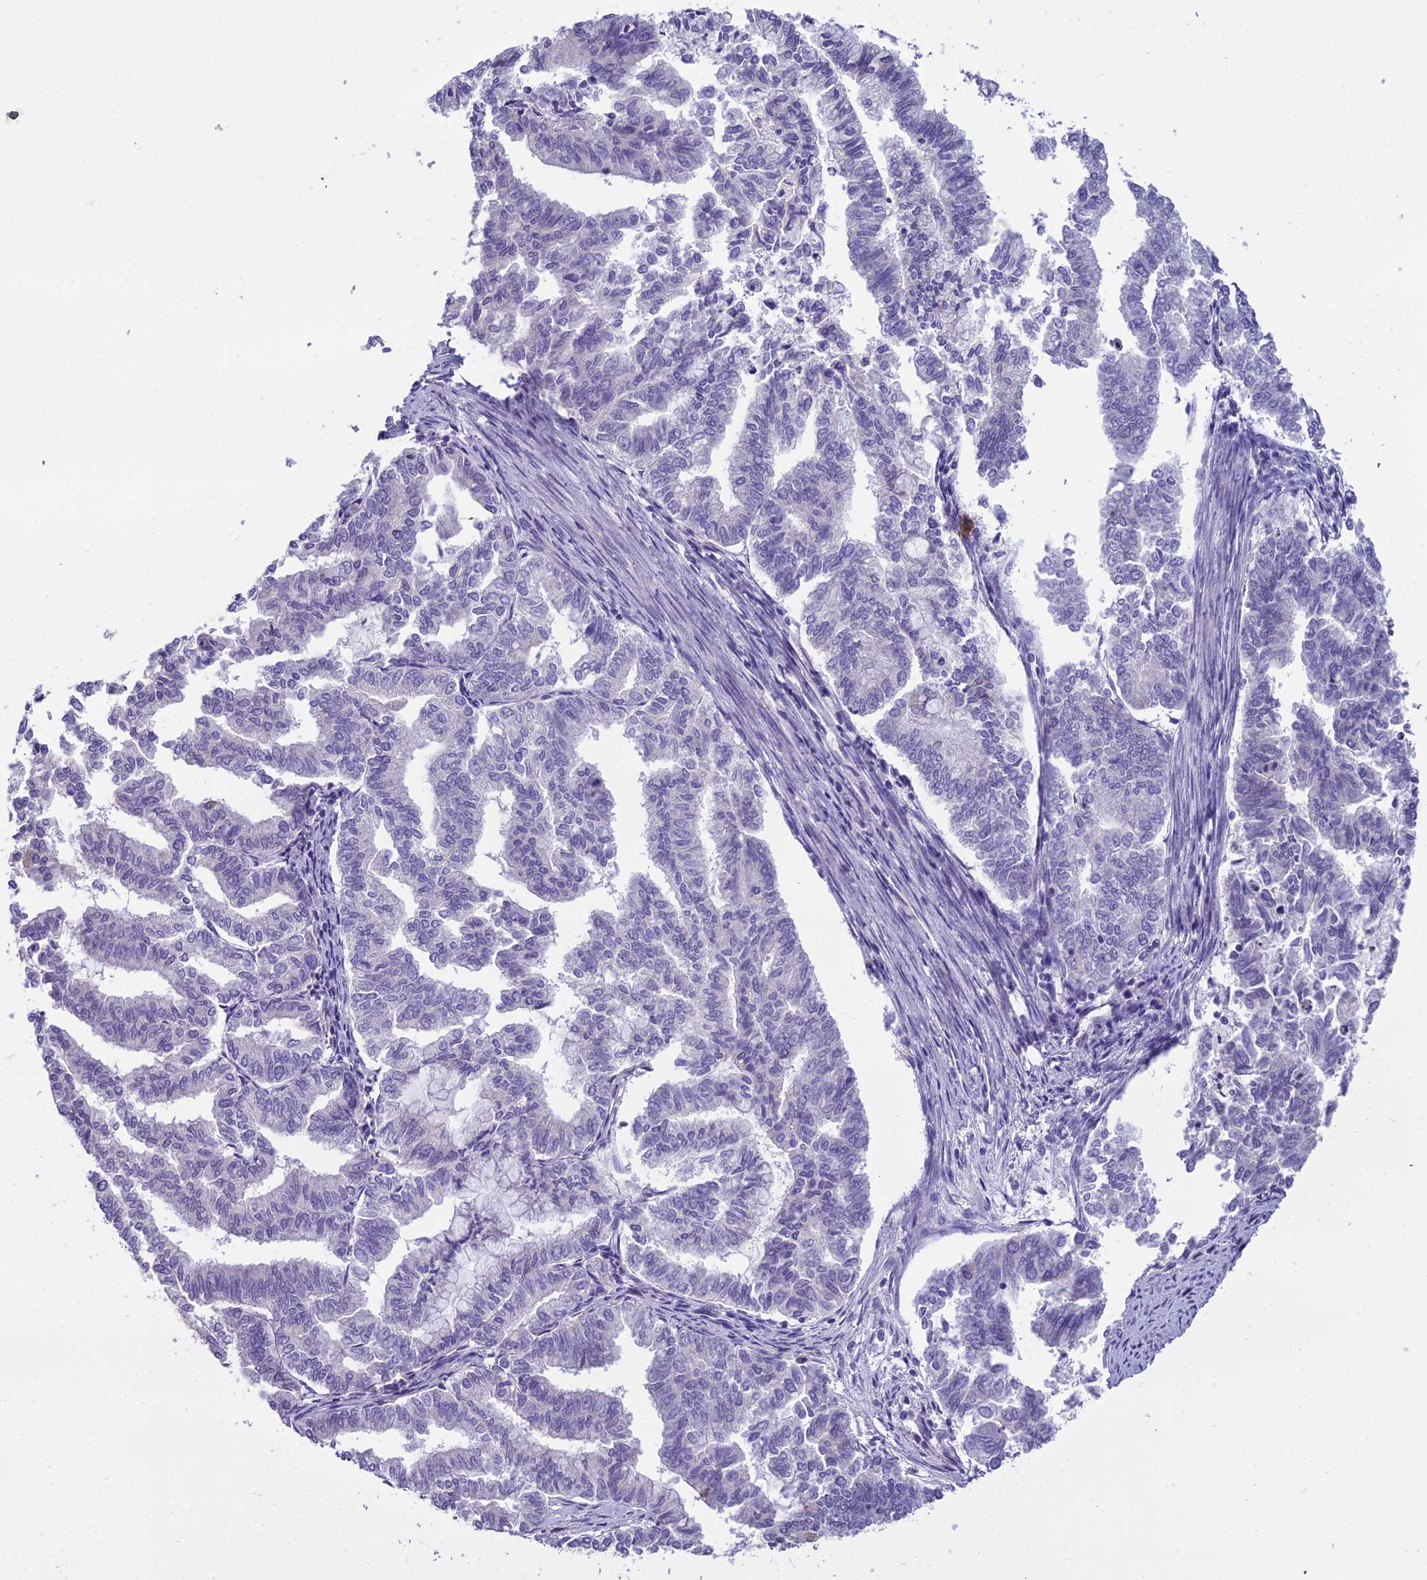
{"staining": {"intensity": "negative", "quantity": "none", "location": "none"}, "tissue": "endometrial cancer", "cell_type": "Tumor cells", "image_type": "cancer", "snomed": [{"axis": "morphology", "description": "Adenocarcinoma, NOS"}, {"axis": "topography", "description": "Endometrium"}], "caption": "Histopathology image shows no protein staining in tumor cells of endometrial adenocarcinoma tissue.", "gene": "SCRT1", "patient": {"sex": "female", "age": 79}}